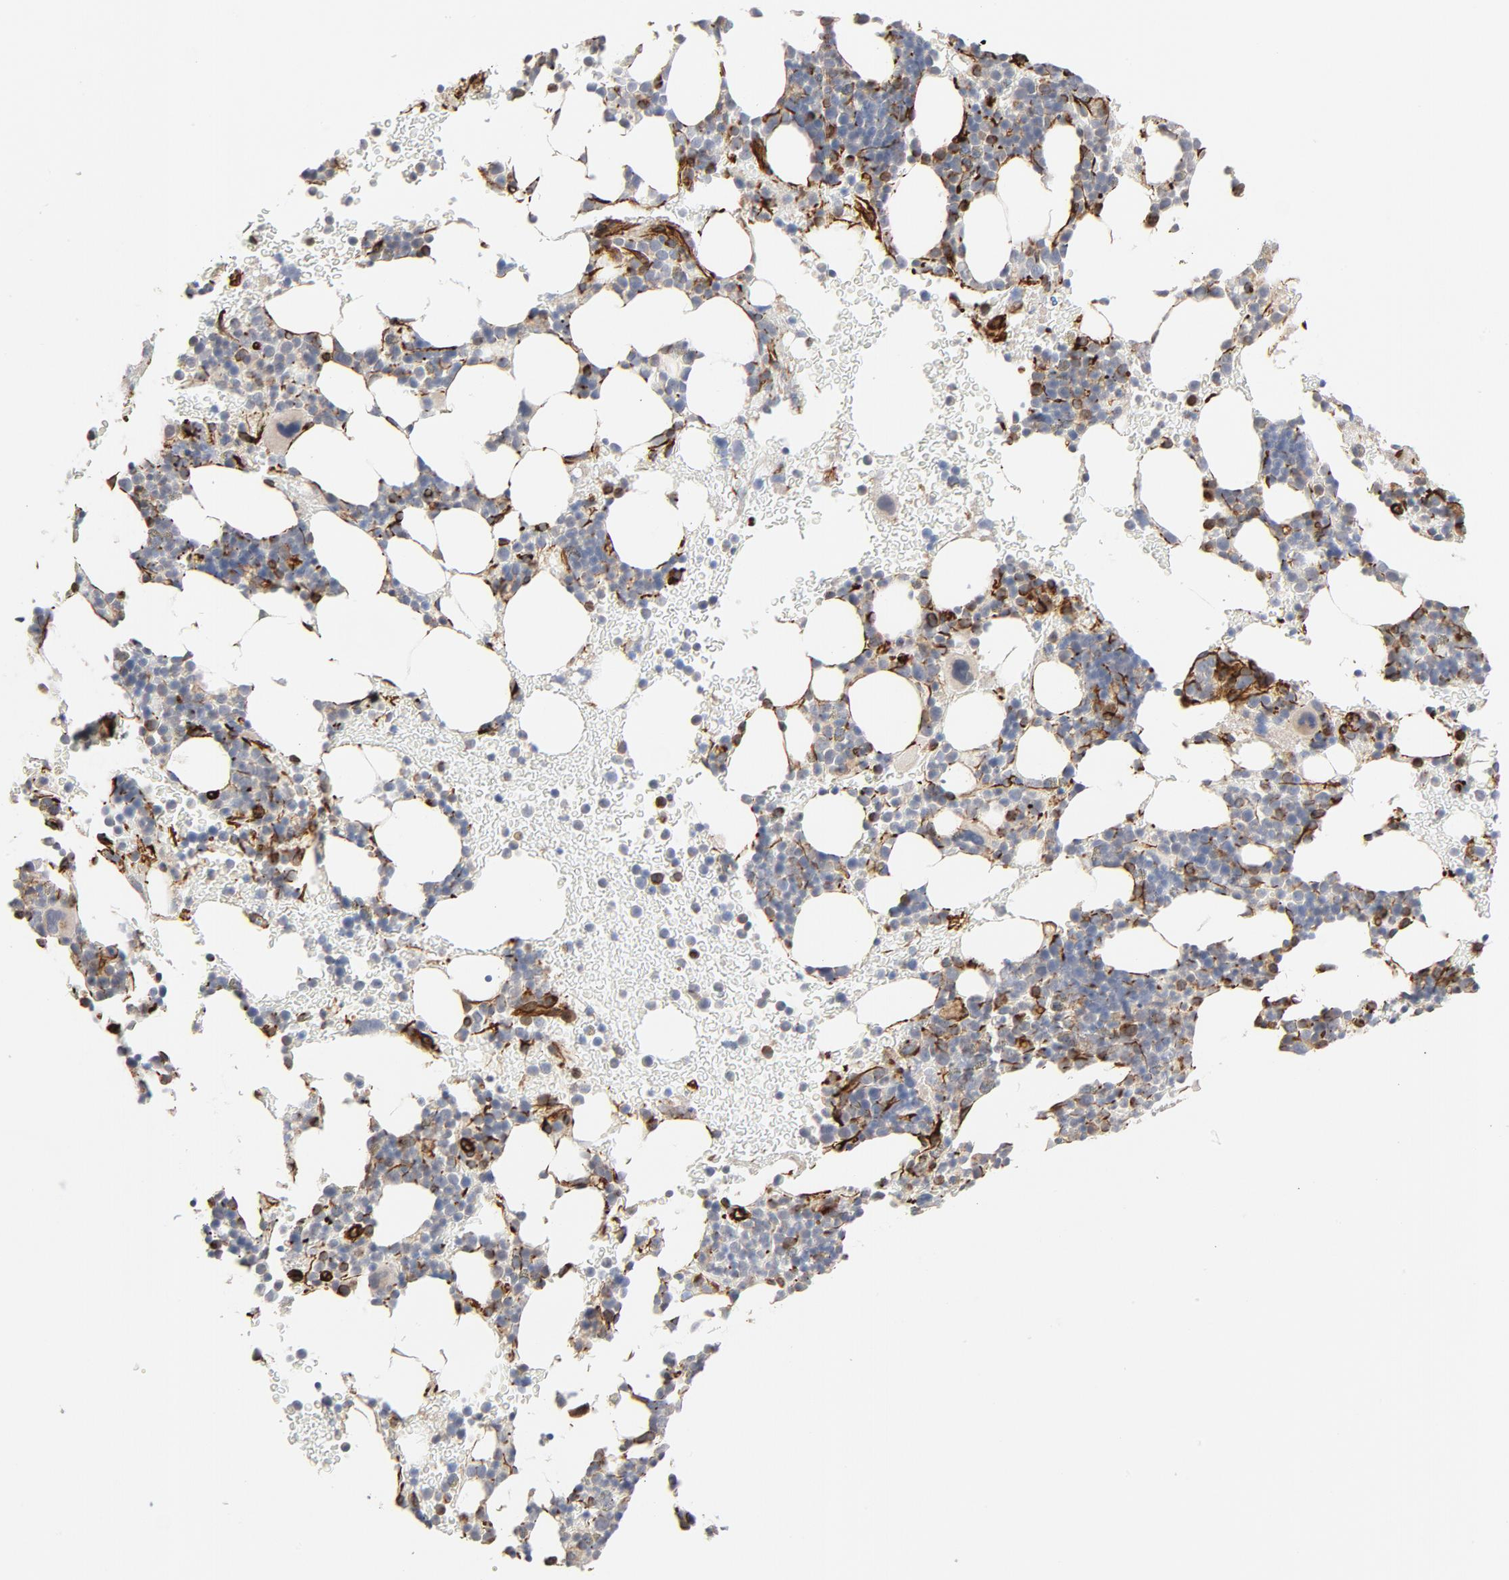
{"staining": {"intensity": "moderate", "quantity": "25%-75%", "location": "cytoplasmic/membranous"}, "tissue": "bone marrow", "cell_type": "Hematopoietic cells", "image_type": "normal", "snomed": [{"axis": "morphology", "description": "Normal tissue, NOS"}, {"axis": "topography", "description": "Bone marrow"}], "caption": "Human bone marrow stained with a protein marker exhibits moderate staining in hematopoietic cells.", "gene": "FAM118A", "patient": {"sex": "male", "age": 17}}